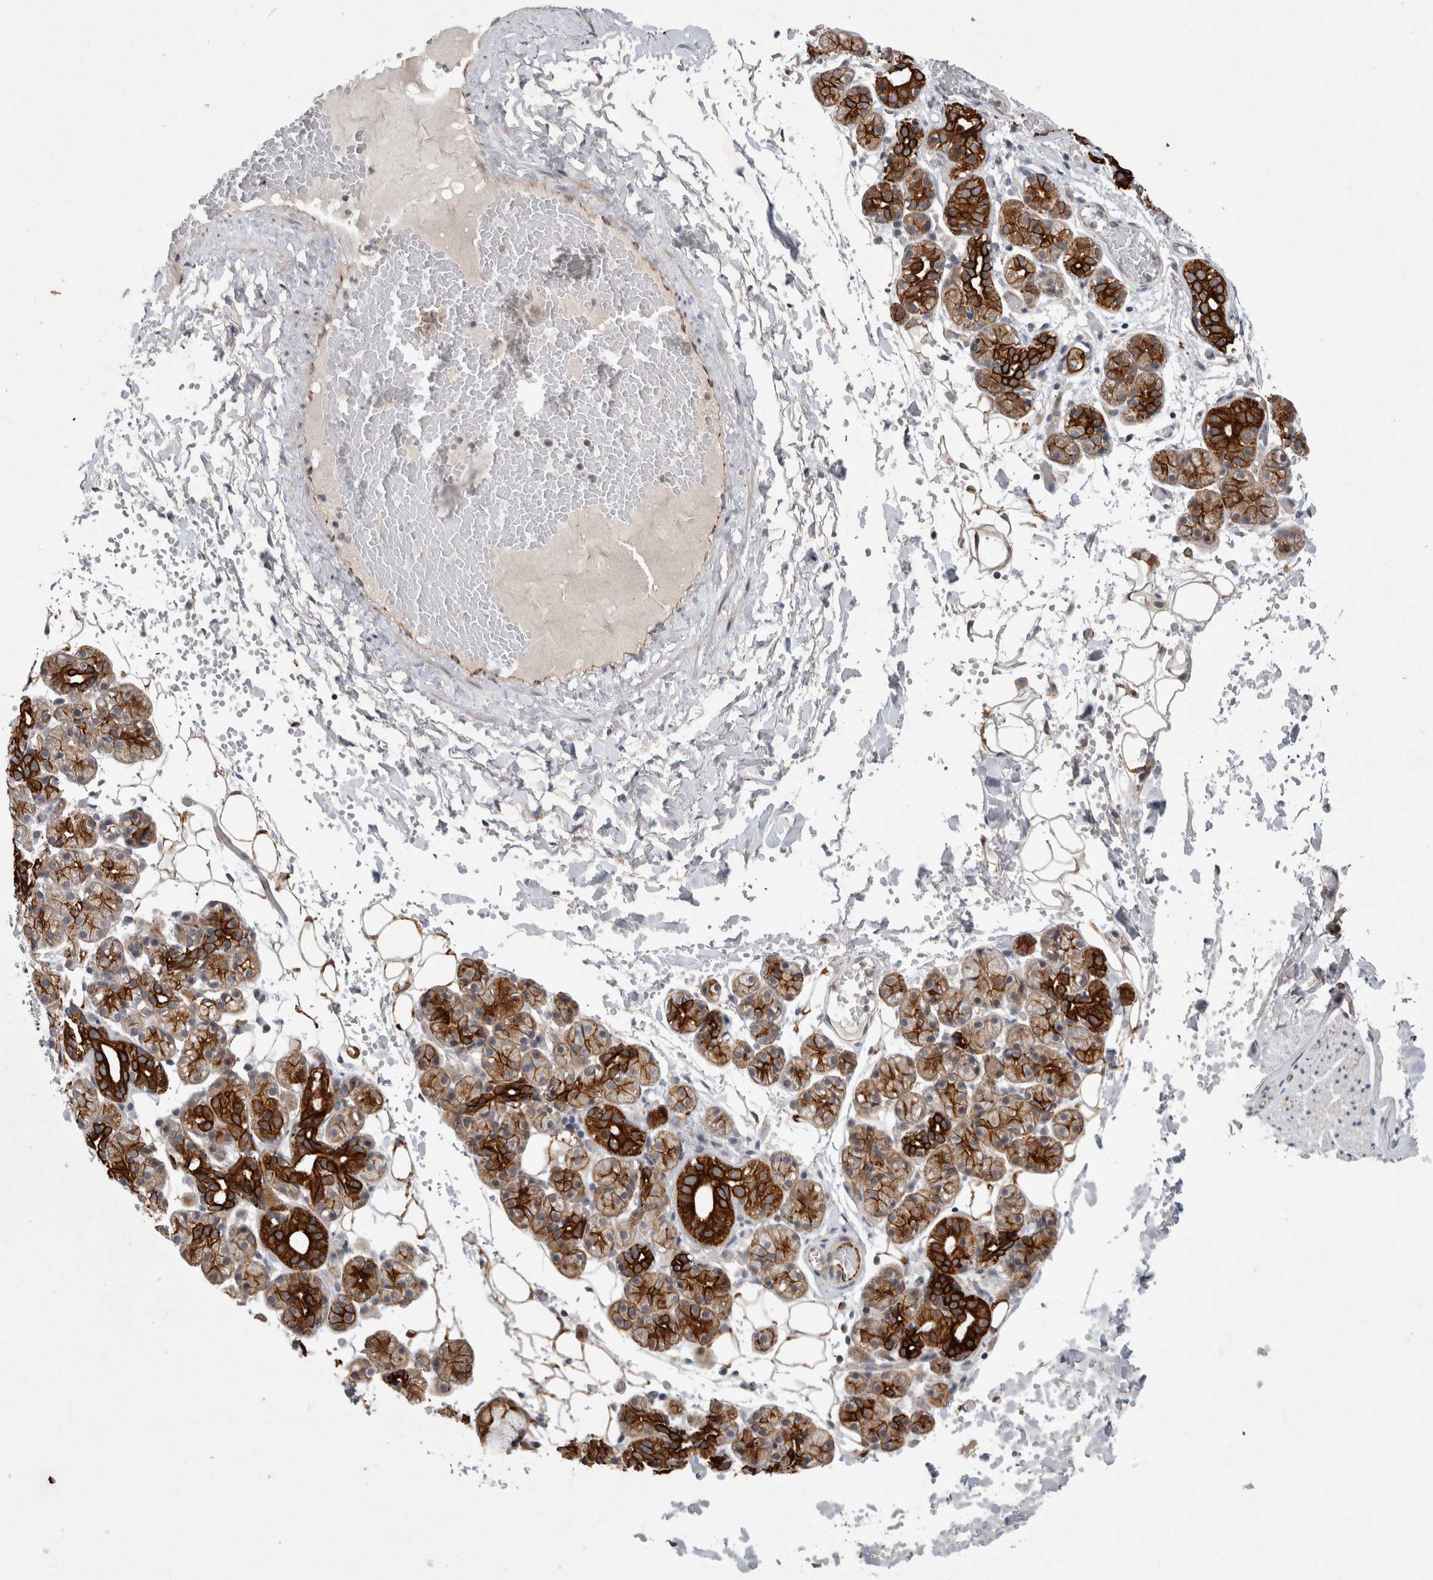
{"staining": {"intensity": "strong", "quantity": ">75%", "location": "cytoplasmic/membranous"}, "tissue": "salivary gland", "cell_type": "Glandular cells", "image_type": "normal", "snomed": [{"axis": "morphology", "description": "Normal tissue, NOS"}, {"axis": "topography", "description": "Salivary gland"}], "caption": "Immunohistochemical staining of benign human salivary gland reveals high levels of strong cytoplasmic/membranous expression in about >75% of glandular cells. The staining is performed using DAB (3,3'-diaminobenzidine) brown chromogen to label protein expression. The nuclei are counter-stained blue using hematoxylin.", "gene": "CRISPLD1", "patient": {"sex": "male", "age": 63}}